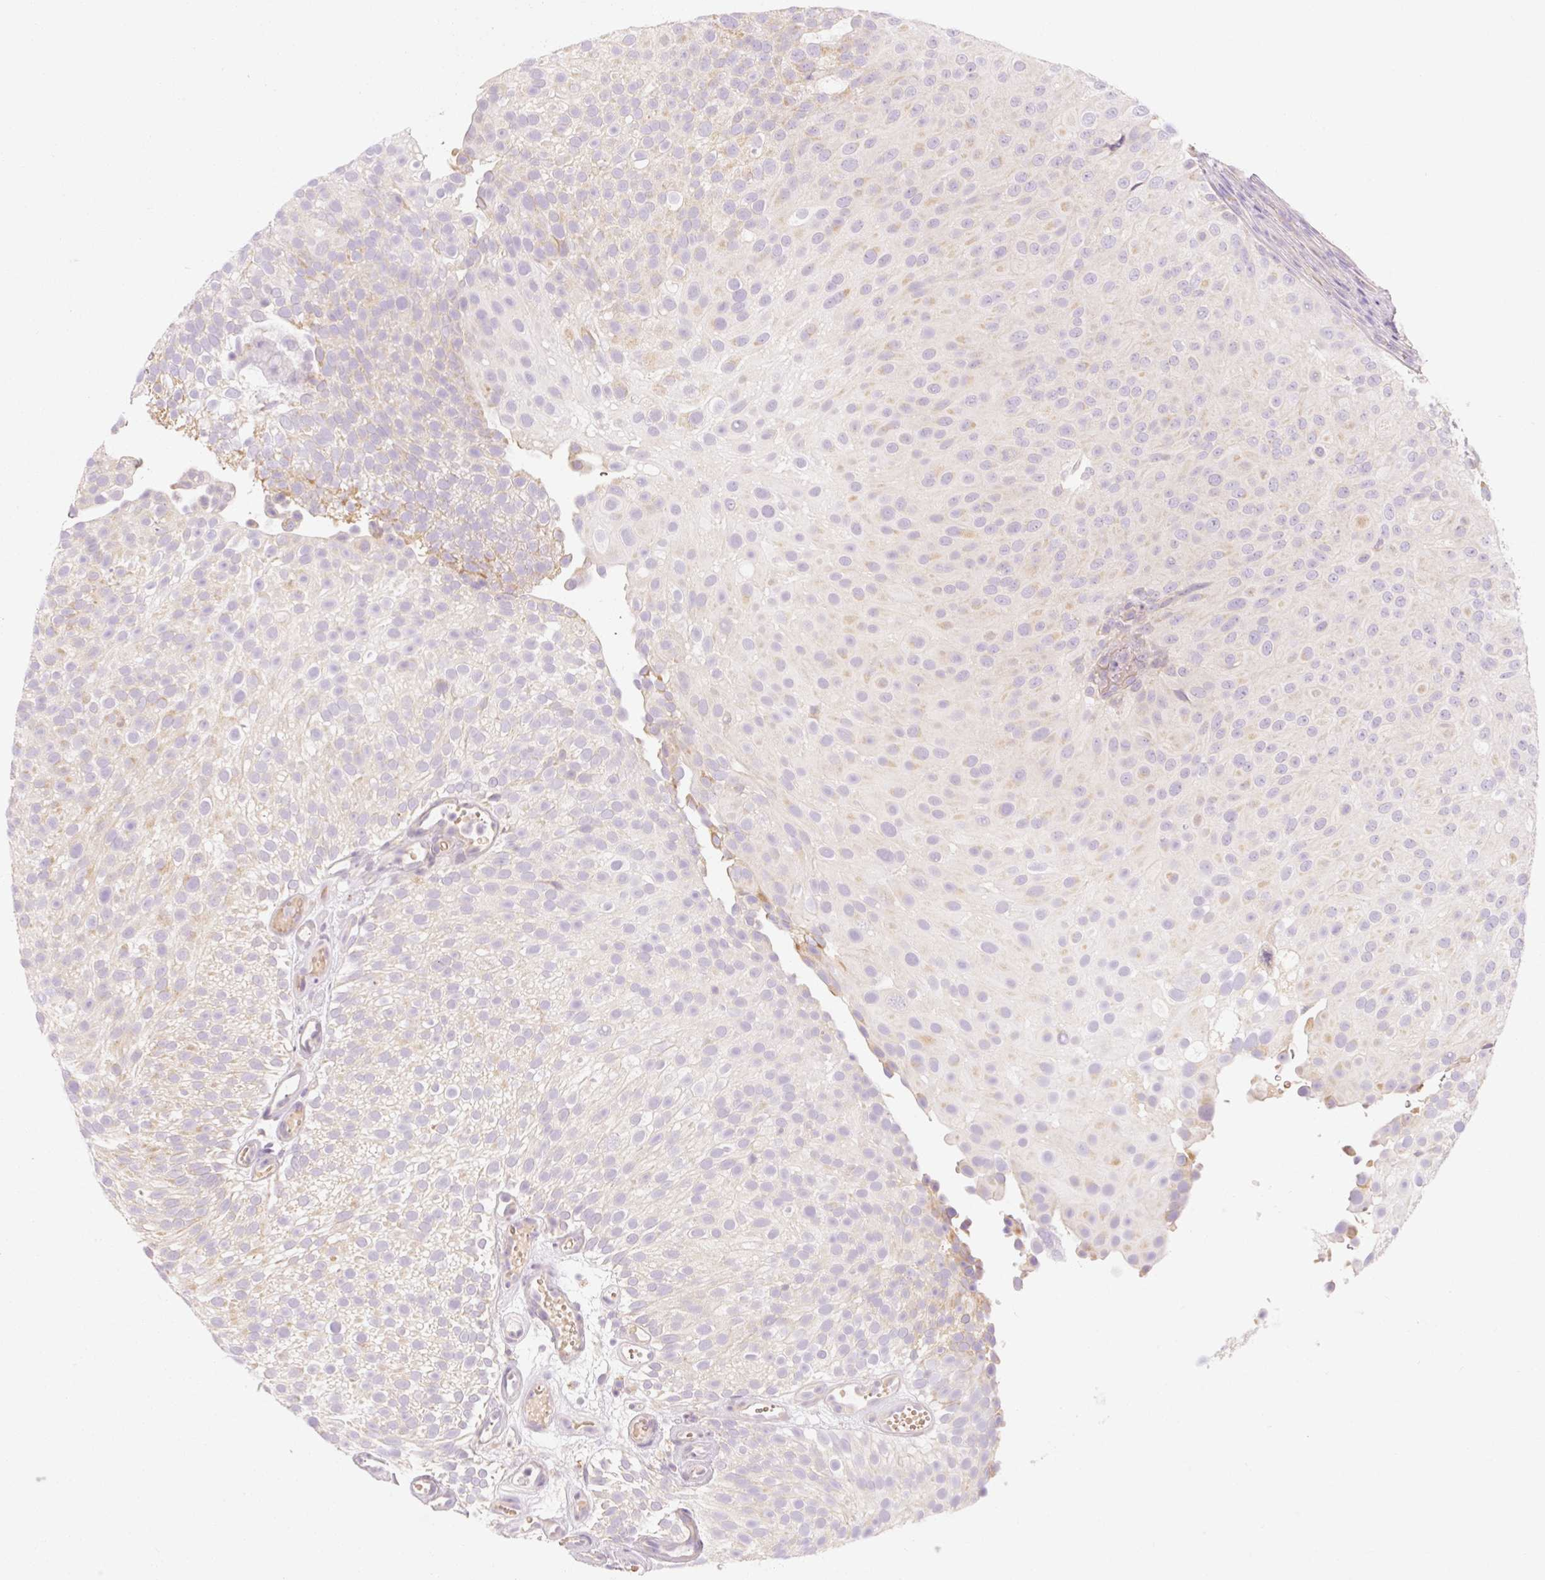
{"staining": {"intensity": "weak", "quantity": "<25%", "location": "cytoplasmic/membranous"}, "tissue": "urothelial cancer", "cell_type": "Tumor cells", "image_type": "cancer", "snomed": [{"axis": "morphology", "description": "Urothelial carcinoma, Low grade"}, {"axis": "topography", "description": "Urinary bladder"}], "caption": "A high-resolution micrograph shows IHC staining of urothelial cancer, which exhibits no significant expression in tumor cells. (Brightfield microscopy of DAB (3,3'-diaminobenzidine) immunohistochemistry (IHC) at high magnification).", "gene": "MYO1D", "patient": {"sex": "male", "age": 78}}